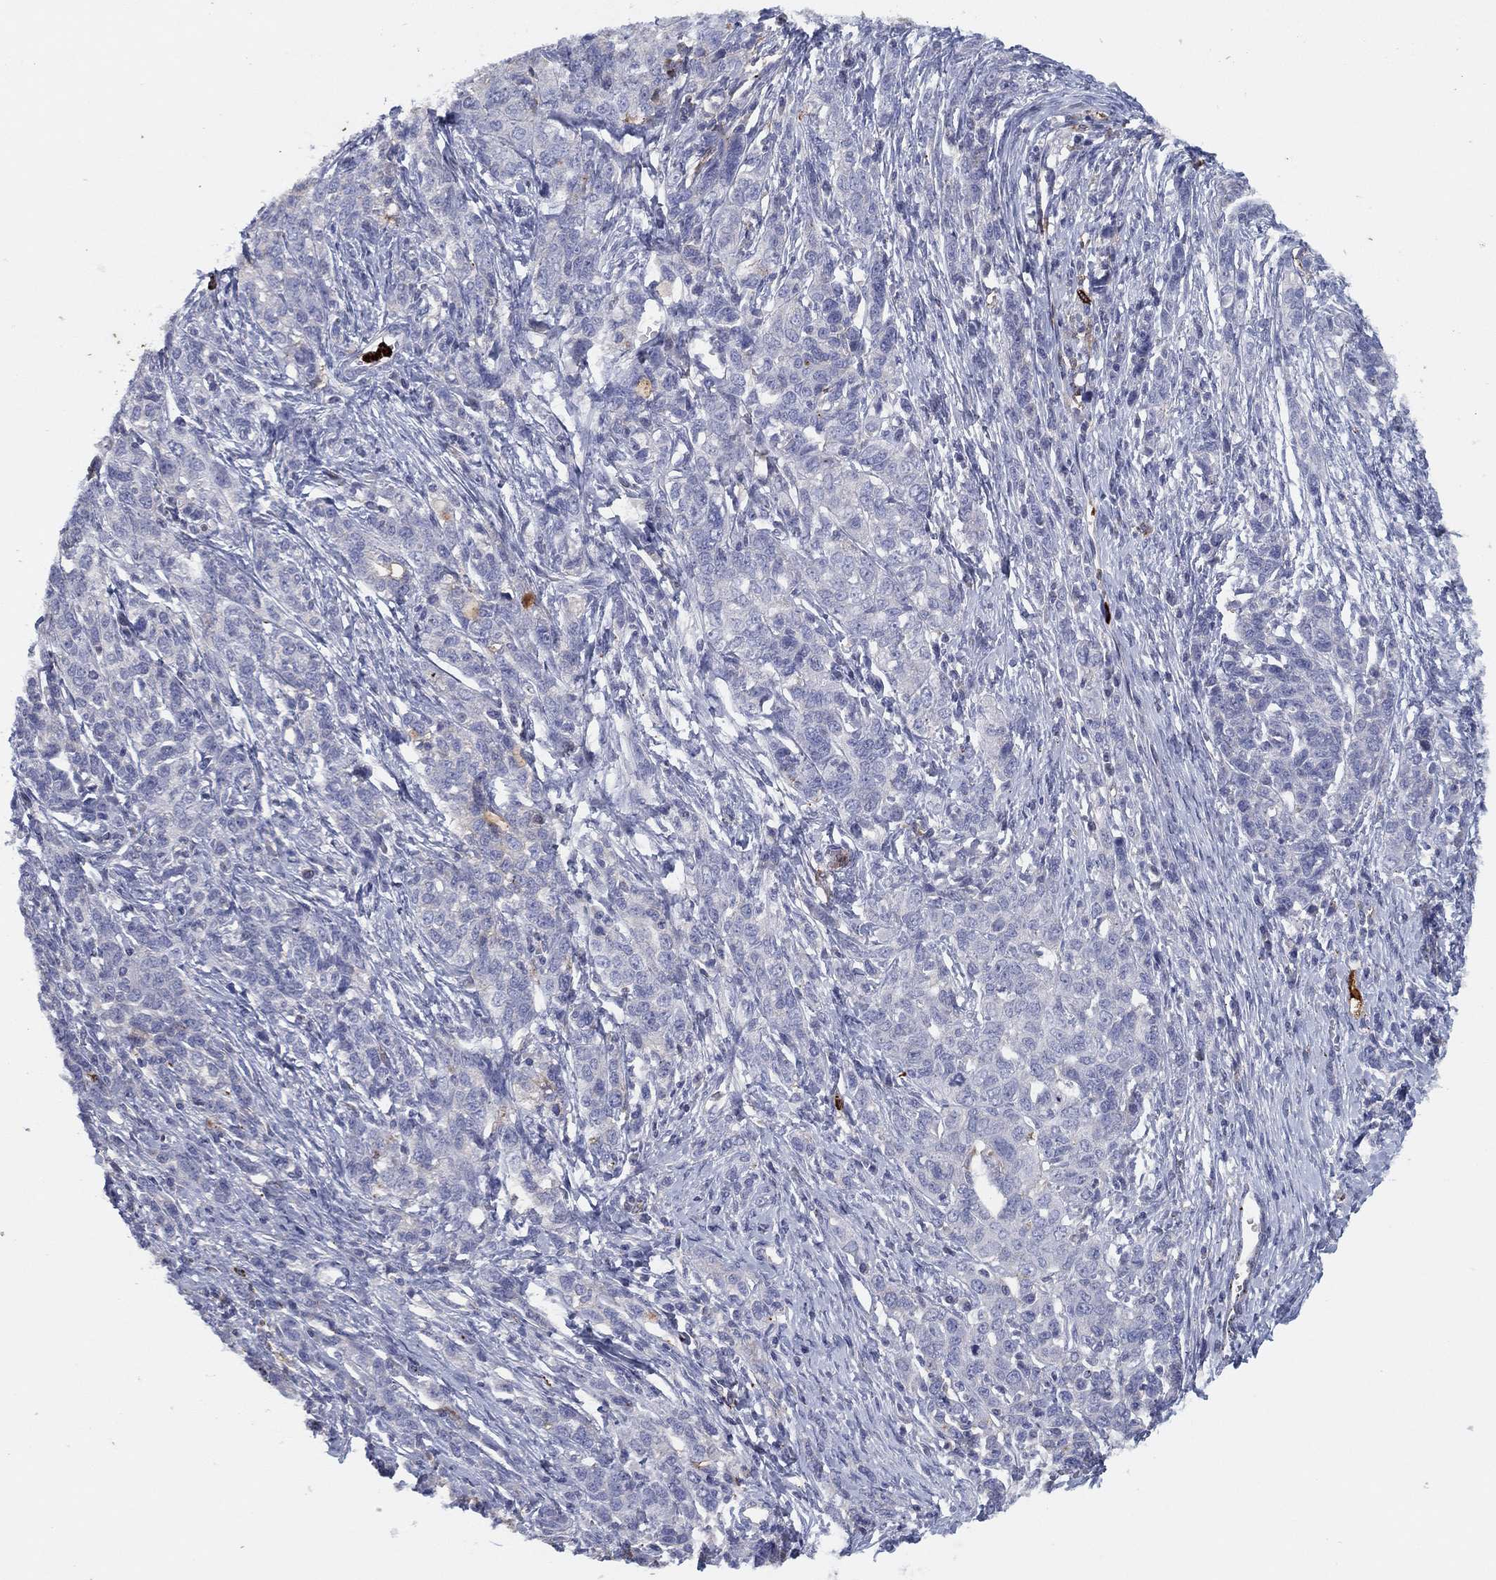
{"staining": {"intensity": "negative", "quantity": "none", "location": "none"}, "tissue": "ovarian cancer", "cell_type": "Tumor cells", "image_type": "cancer", "snomed": [{"axis": "morphology", "description": "Cystadenocarcinoma, serous, NOS"}, {"axis": "topography", "description": "Ovary"}], "caption": "Tumor cells are negative for brown protein staining in ovarian cancer. (DAB (3,3'-diaminobenzidine) immunohistochemistry, high magnification).", "gene": "PLAC8", "patient": {"sex": "female", "age": 71}}